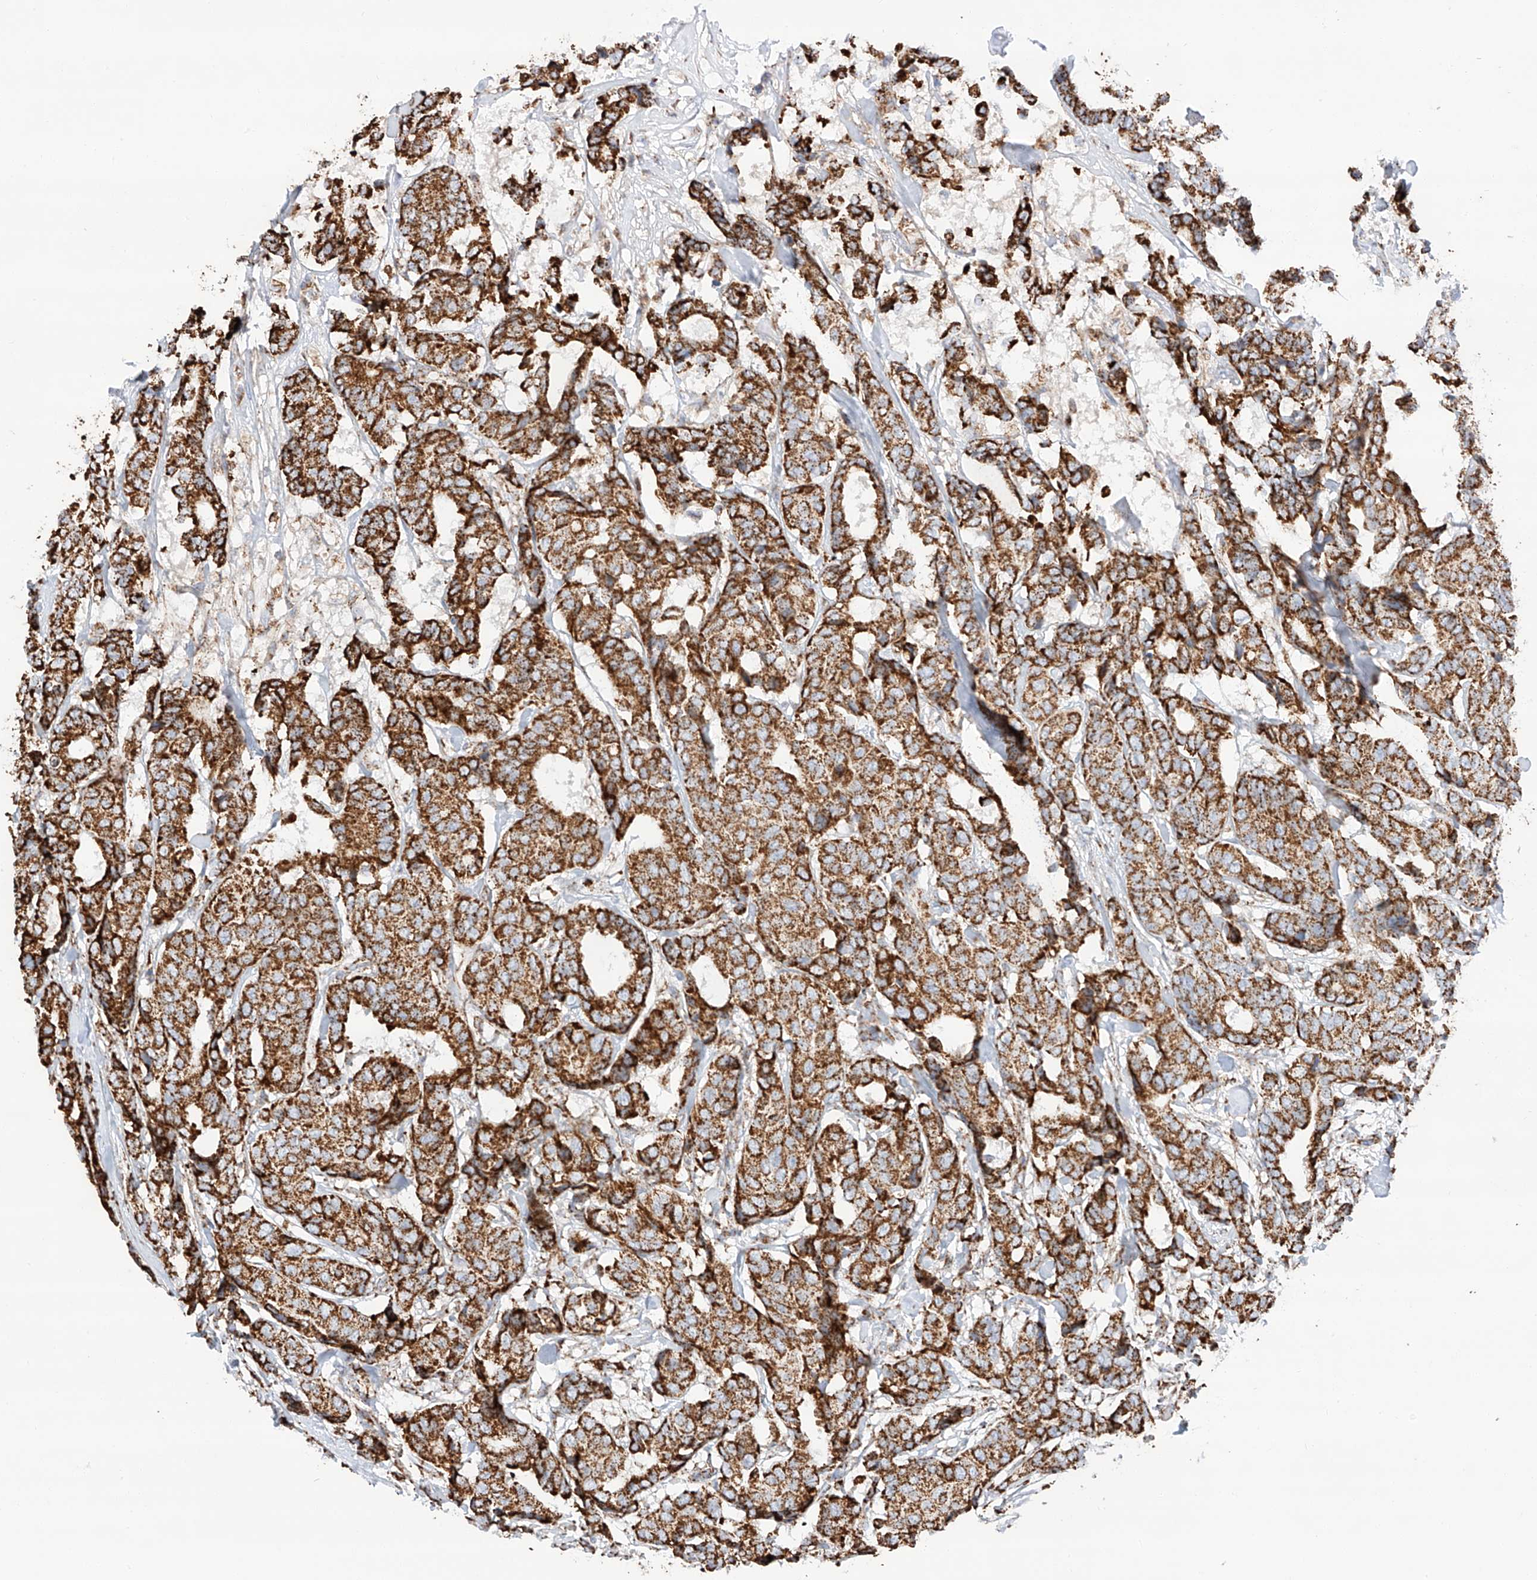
{"staining": {"intensity": "strong", "quantity": ">75%", "location": "cytoplasmic/membranous"}, "tissue": "breast cancer", "cell_type": "Tumor cells", "image_type": "cancer", "snomed": [{"axis": "morphology", "description": "Duct carcinoma"}, {"axis": "topography", "description": "Breast"}], "caption": "Strong cytoplasmic/membranous expression for a protein is present in about >75% of tumor cells of breast cancer (invasive ductal carcinoma) using immunohistochemistry.", "gene": "TTC27", "patient": {"sex": "female", "age": 87}}